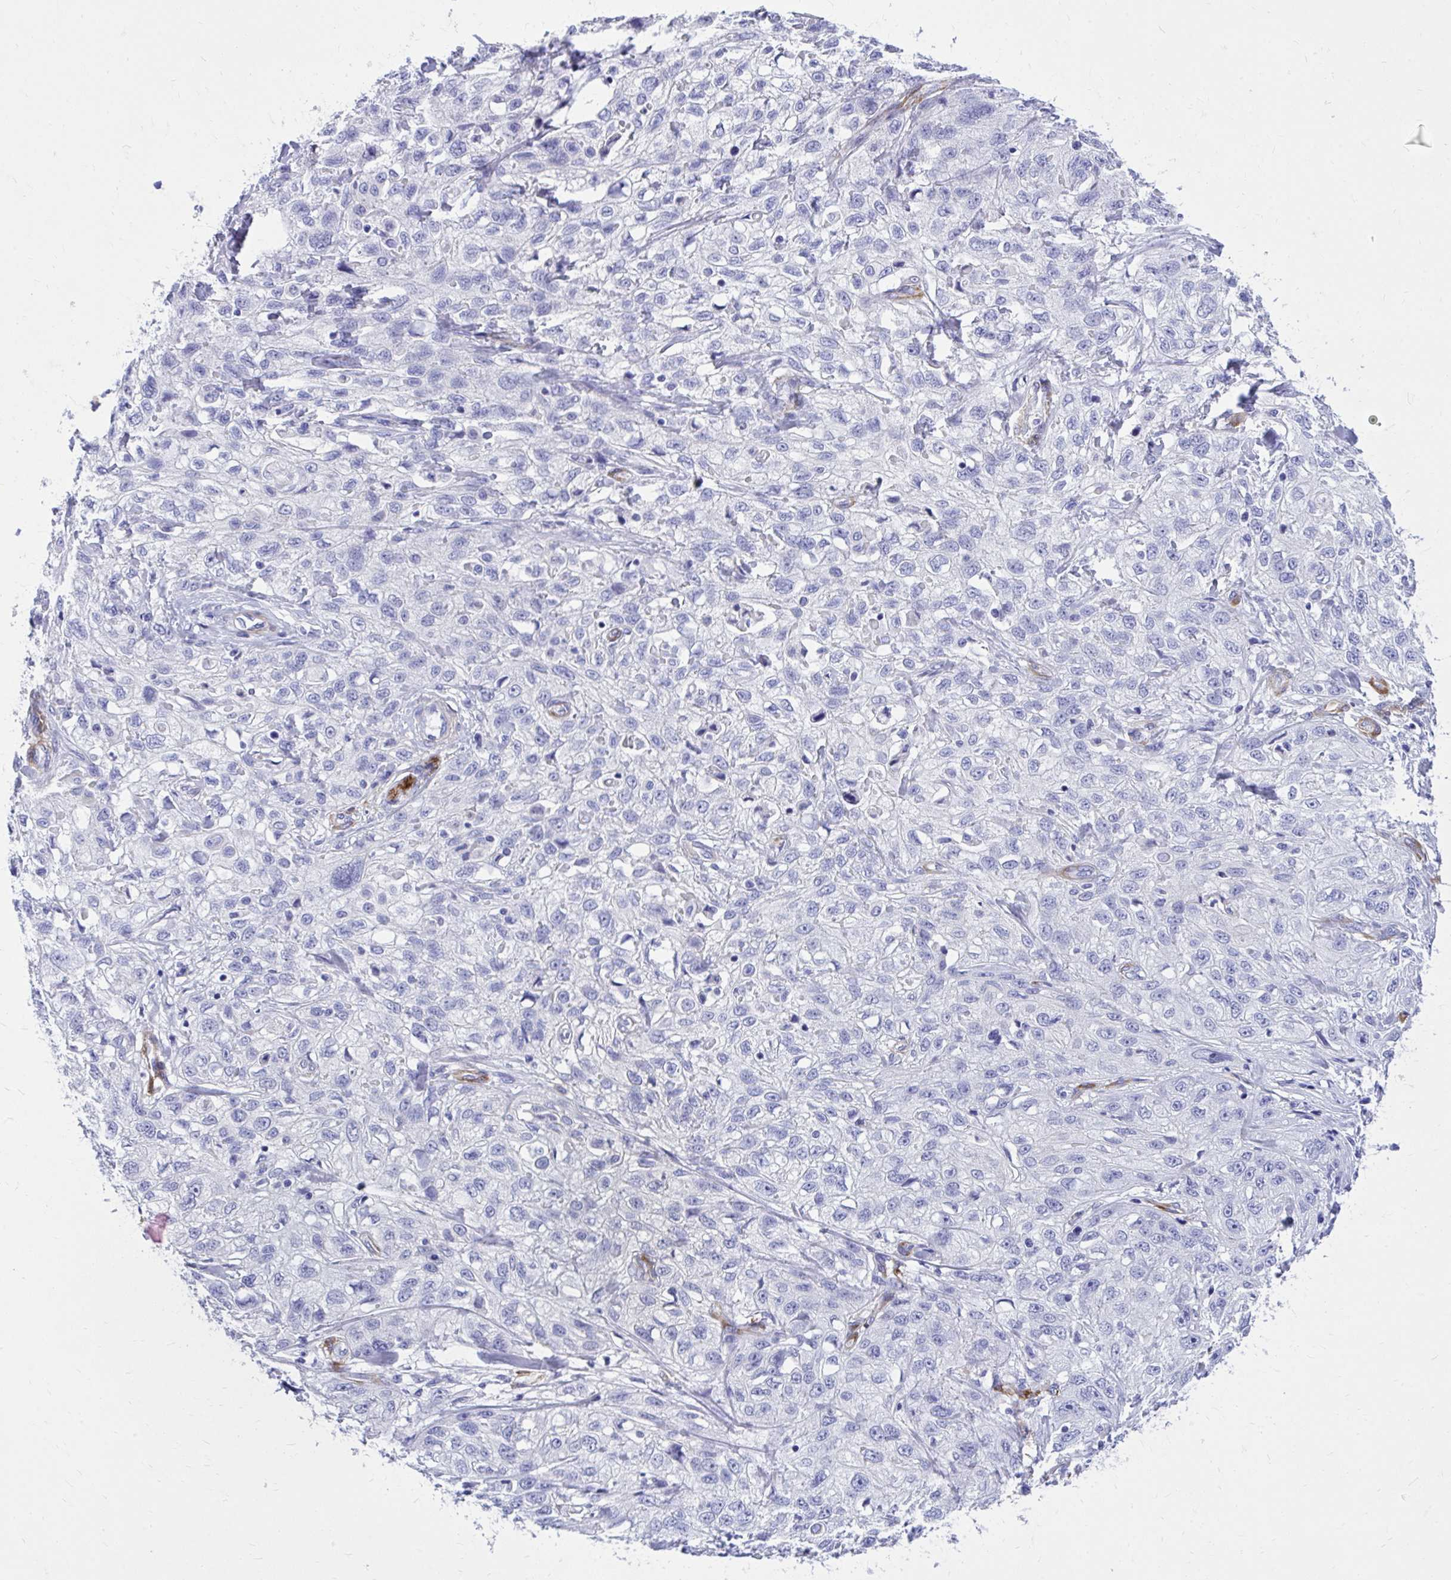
{"staining": {"intensity": "negative", "quantity": "none", "location": "none"}, "tissue": "skin cancer", "cell_type": "Tumor cells", "image_type": "cancer", "snomed": [{"axis": "morphology", "description": "Squamous cell carcinoma, NOS"}, {"axis": "topography", "description": "Skin"}, {"axis": "topography", "description": "Vulva"}], "caption": "High magnification brightfield microscopy of skin cancer (squamous cell carcinoma) stained with DAB (3,3'-diaminobenzidine) (brown) and counterstained with hematoxylin (blue): tumor cells show no significant staining.", "gene": "EPB41L1", "patient": {"sex": "female", "age": 86}}